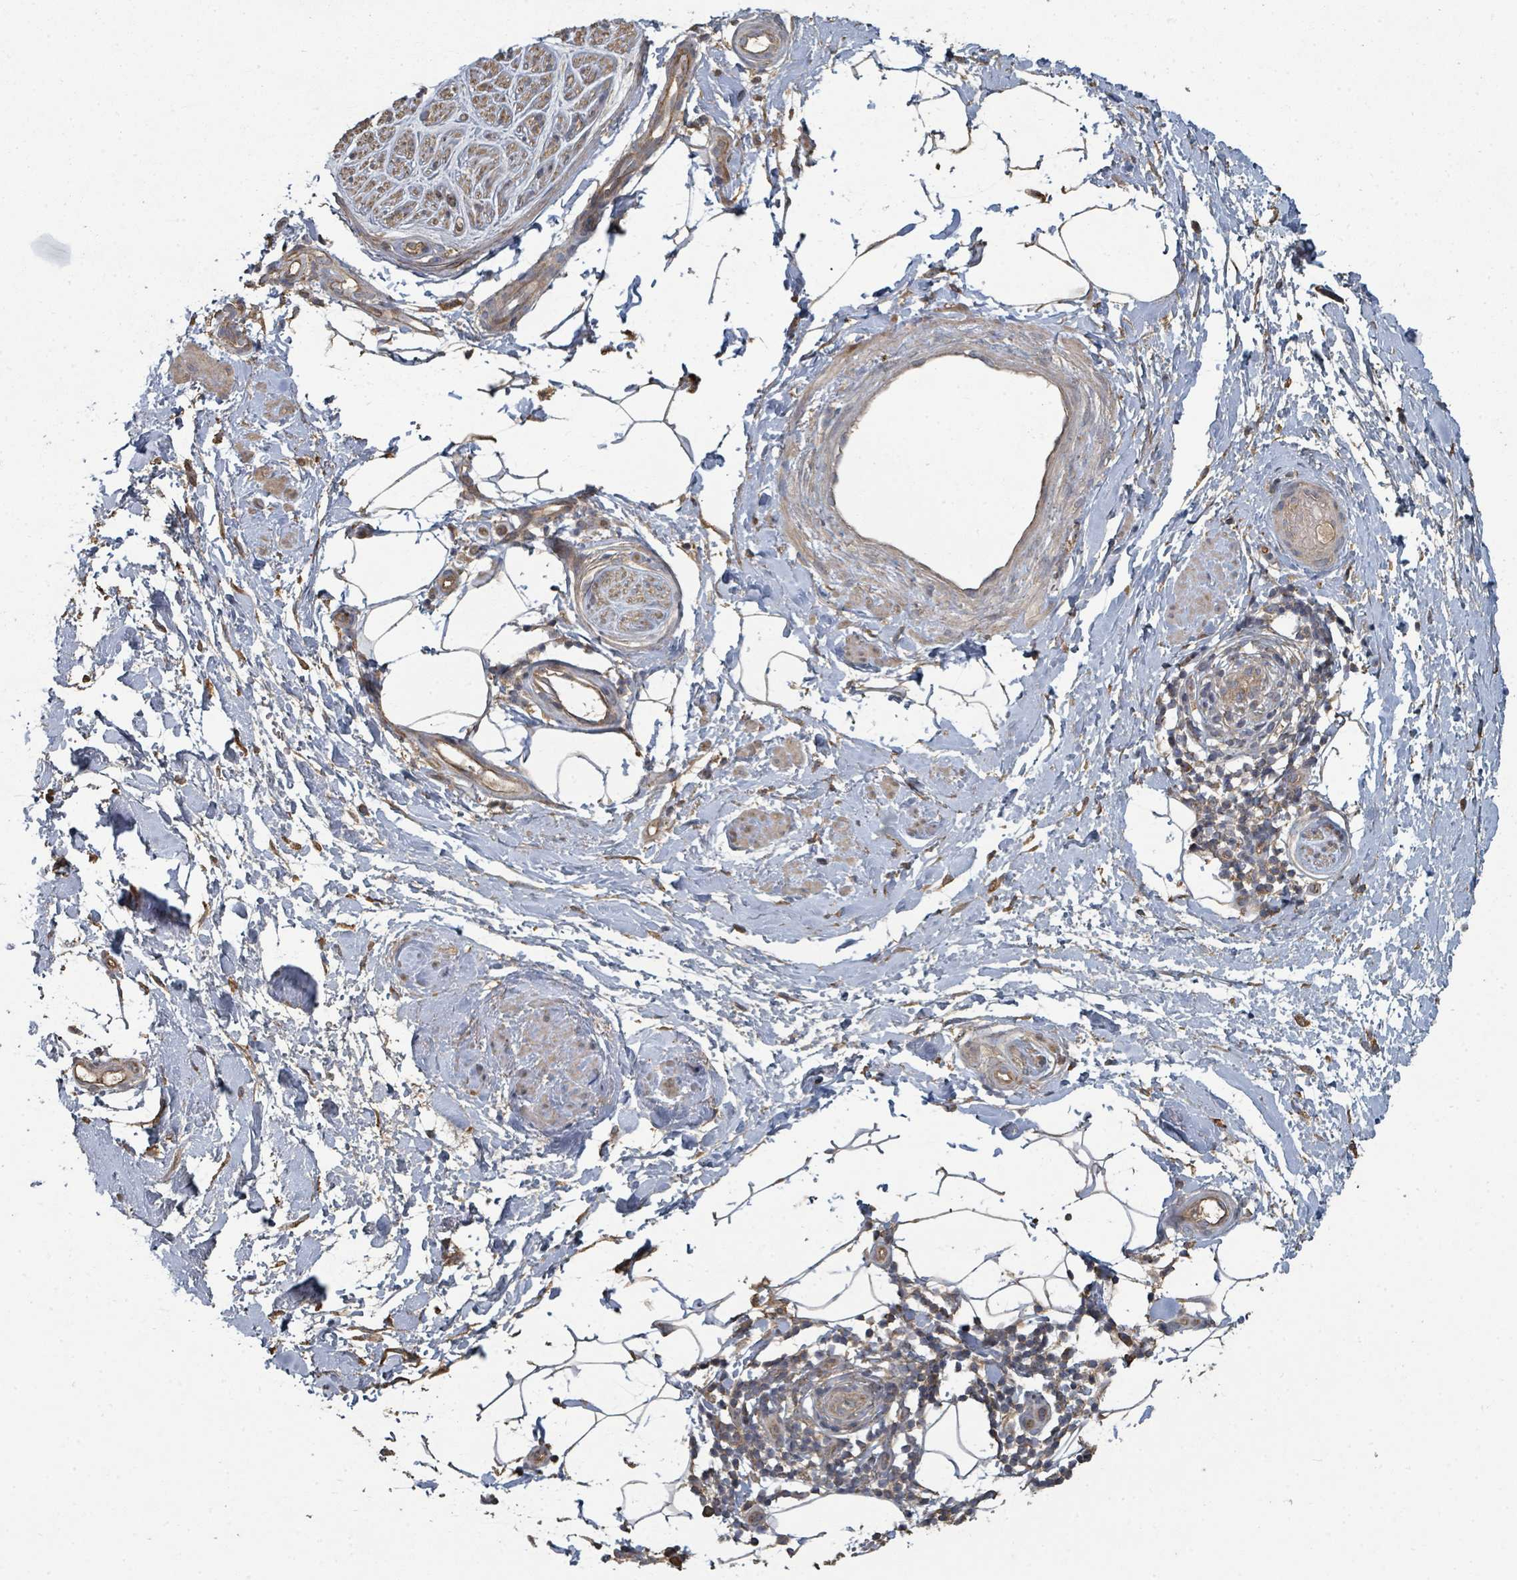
{"staining": {"intensity": "weak", "quantity": ">75%", "location": "cytoplasmic/membranous"}, "tissue": "adipose tissue", "cell_type": "Adipocytes", "image_type": "normal", "snomed": [{"axis": "morphology", "description": "Normal tissue, NOS"}, {"axis": "topography", "description": "Soft tissue"}, {"axis": "topography", "description": "Adipose tissue"}, {"axis": "topography", "description": "Vascular tissue"}, {"axis": "topography", "description": "Peripheral nerve tissue"}], "caption": "Immunohistochemistry (IHC) (DAB (3,3'-diaminobenzidine)) staining of benign human adipose tissue displays weak cytoplasmic/membranous protein staining in approximately >75% of adipocytes. Immunohistochemistry (IHC) stains the protein in brown and the nuclei are stained blue.", "gene": "WDFY1", "patient": {"sex": "male", "age": 74}}